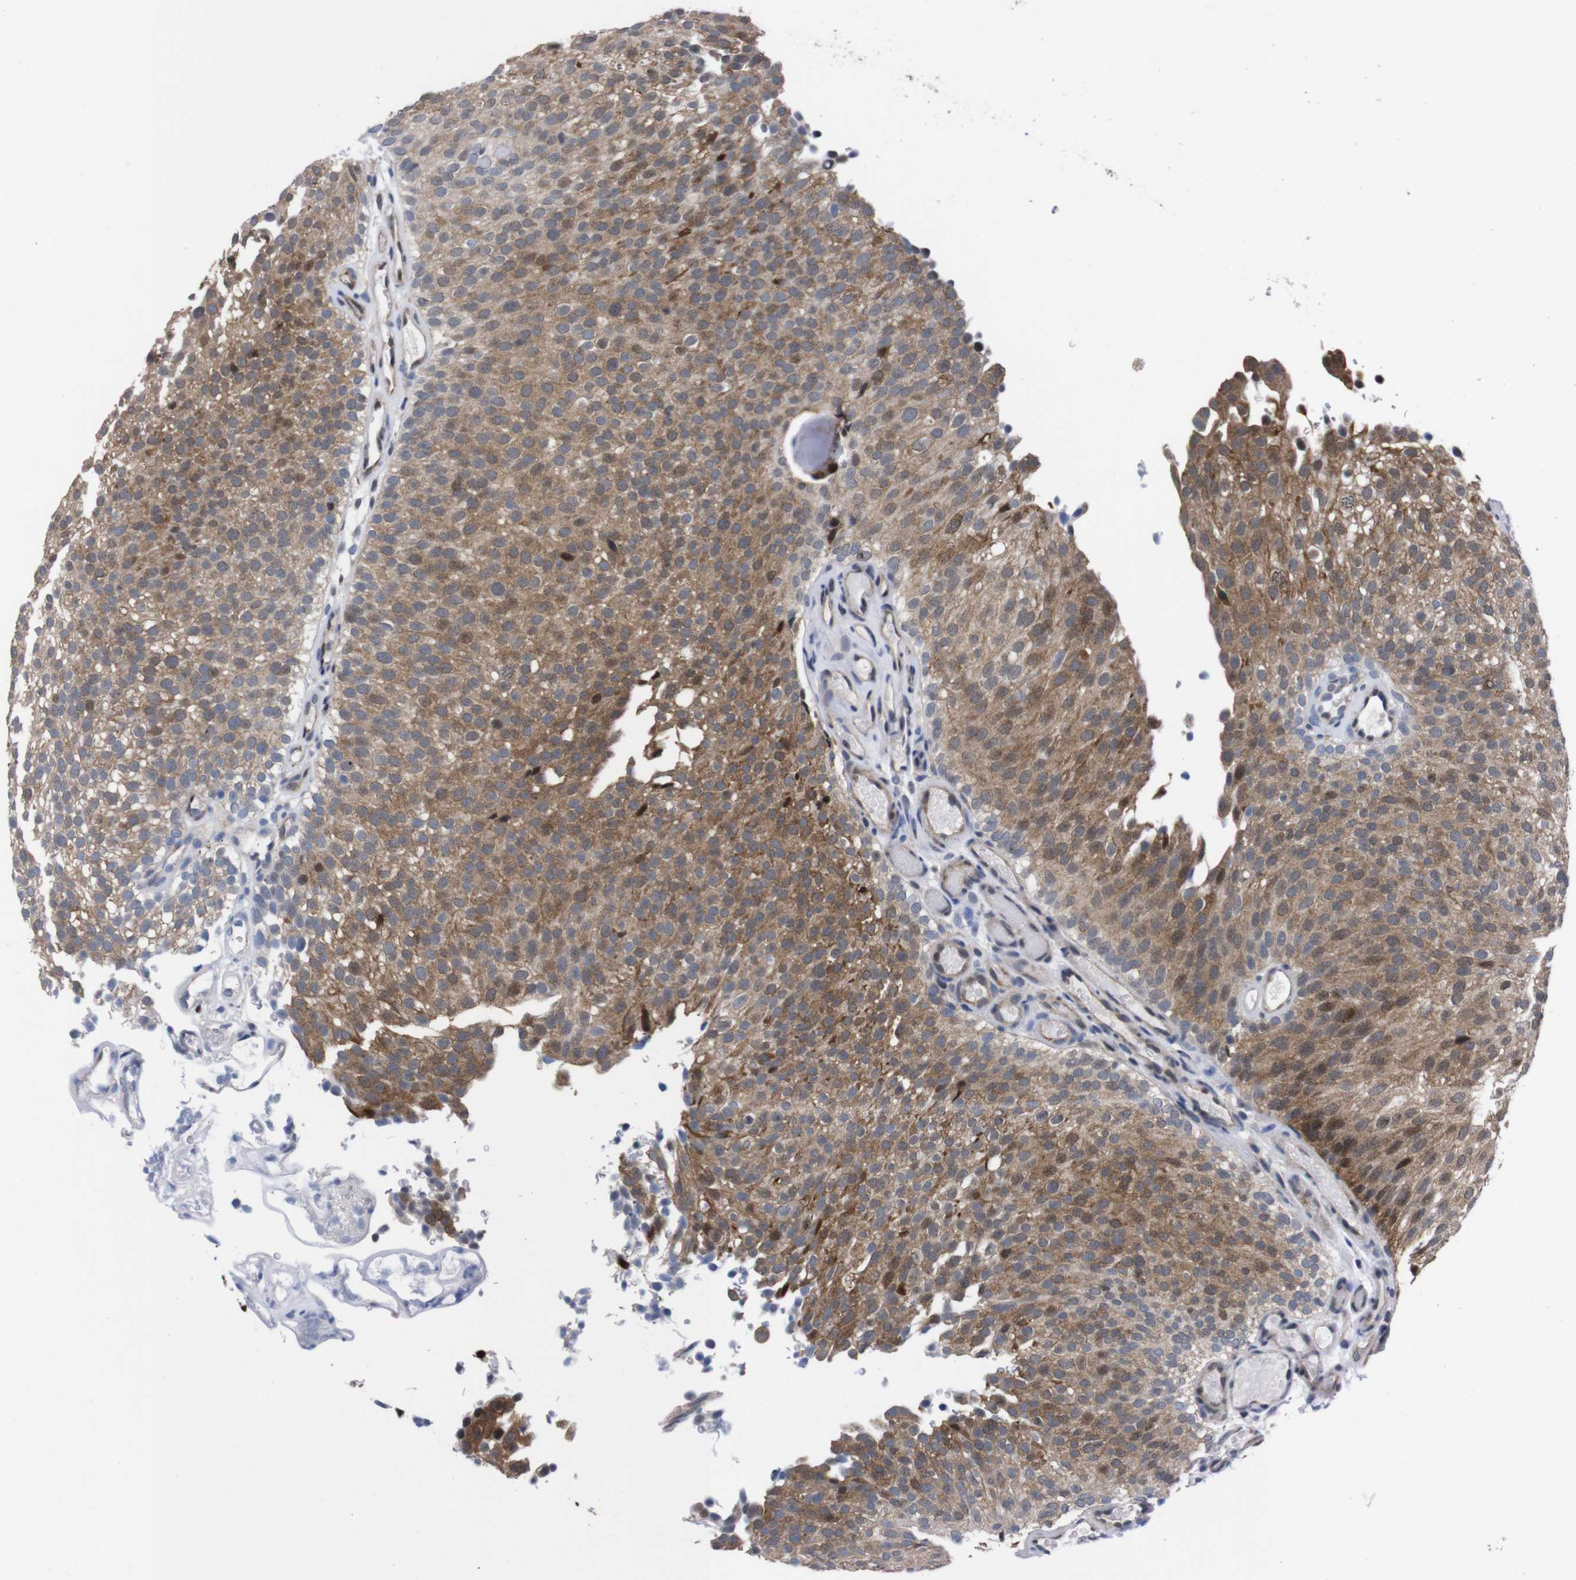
{"staining": {"intensity": "moderate", "quantity": ">75%", "location": "cytoplasmic/membranous"}, "tissue": "urothelial cancer", "cell_type": "Tumor cells", "image_type": "cancer", "snomed": [{"axis": "morphology", "description": "Urothelial carcinoma, Low grade"}, {"axis": "topography", "description": "Urinary bladder"}], "caption": "Protein expression analysis of urothelial cancer reveals moderate cytoplasmic/membranous staining in approximately >75% of tumor cells.", "gene": "UBQLN2", "patient": {"sex": "male", "age": 78}}